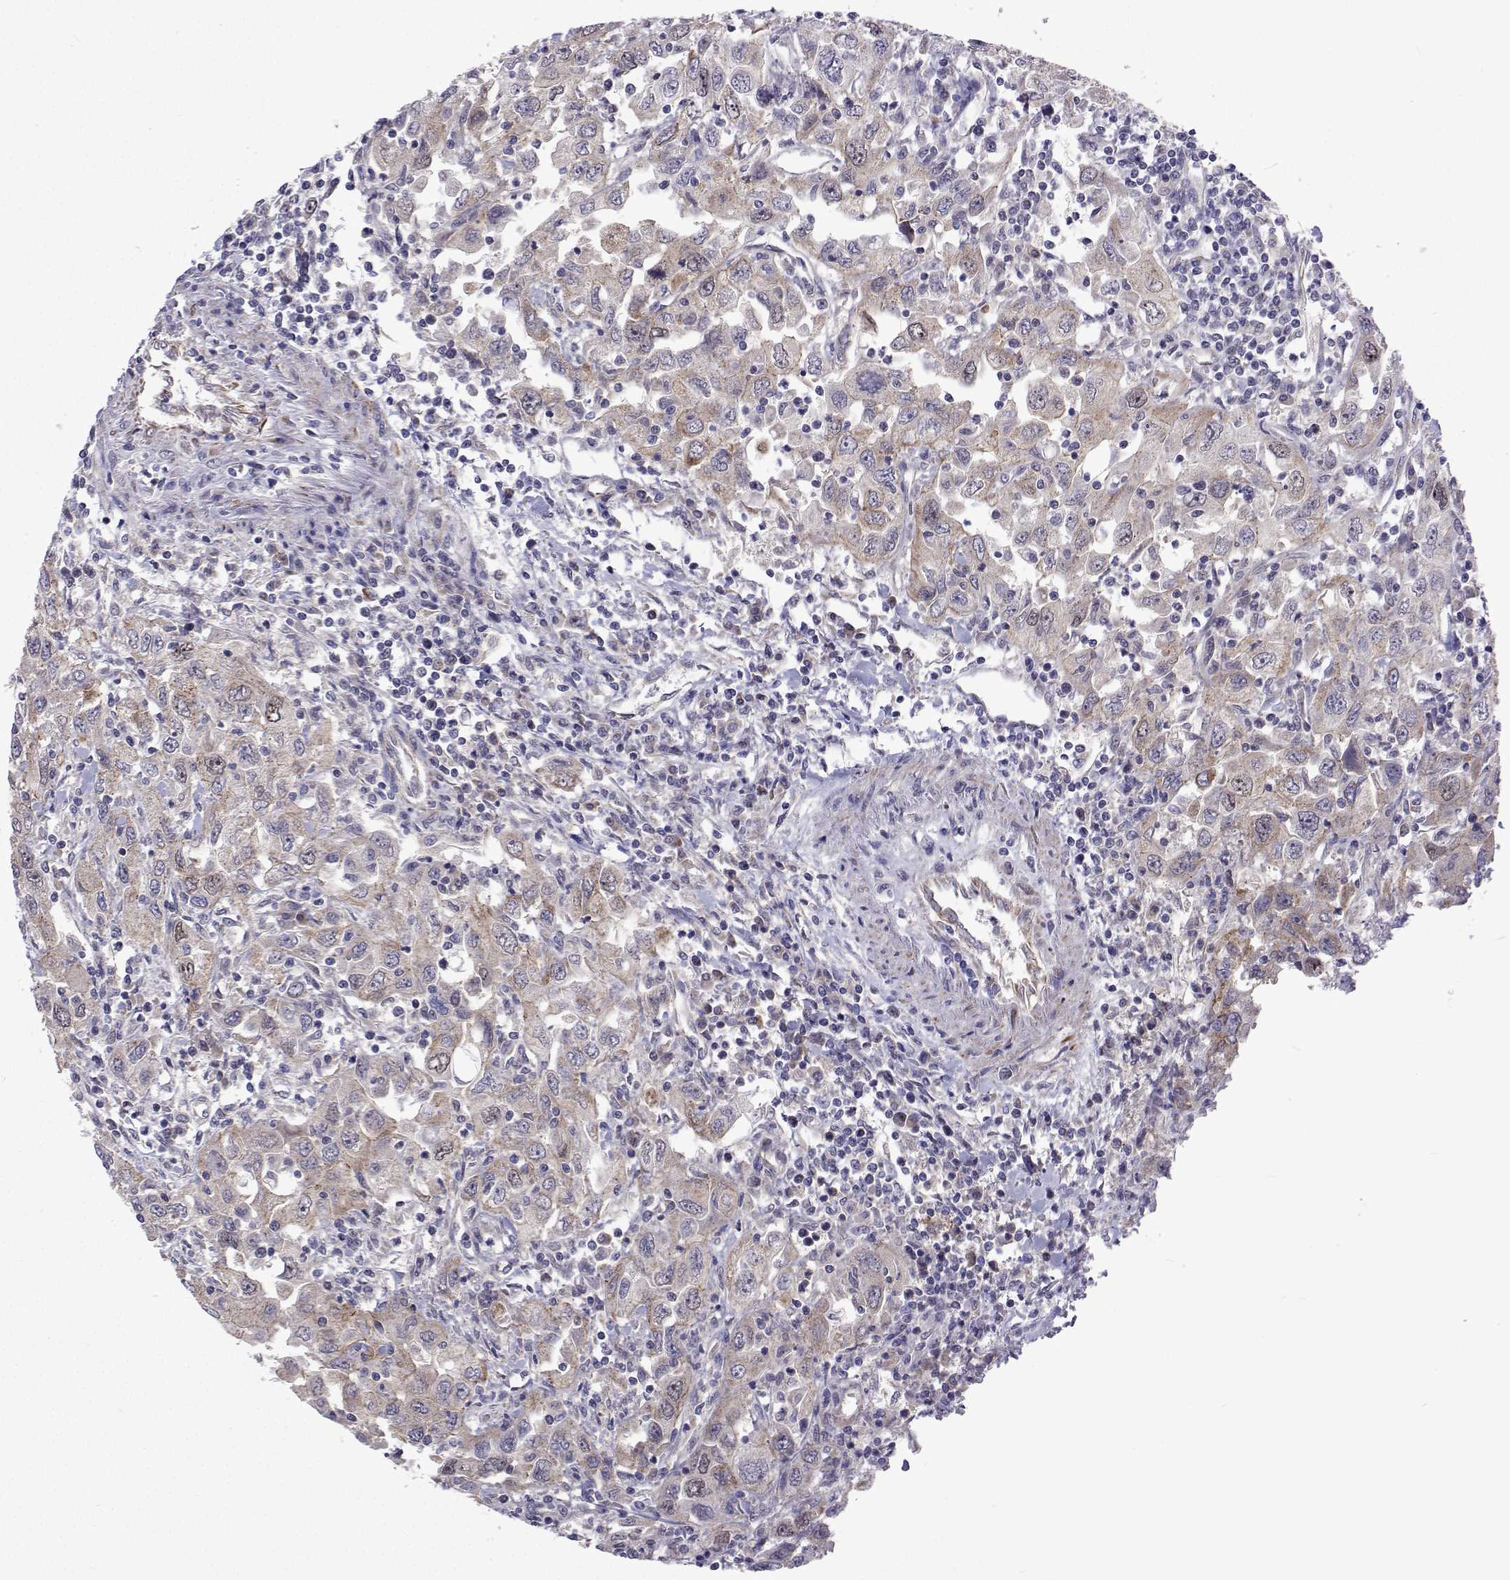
{"staining": {"intensity": "weak", "quantity": "<25%", "location": "cytoplasmic/membranous"}, "tissue": "urothelial cancer", "cell_type": "Tumor cells", "image_type": "cancer", "snomed": [{"axis": "morphology", "description": "Urothelial carcinoma, High grade"}, {"axis": "topography", "description": "Urinary bladder"}], "caption": "IHC micrograph of urothelial carcinoma (high-grade) stained for a protein (brown), which exhibits no expression in tumor cells.", "gene": "DHTKD1", "patient": {"sex": "male", "age": 76}}